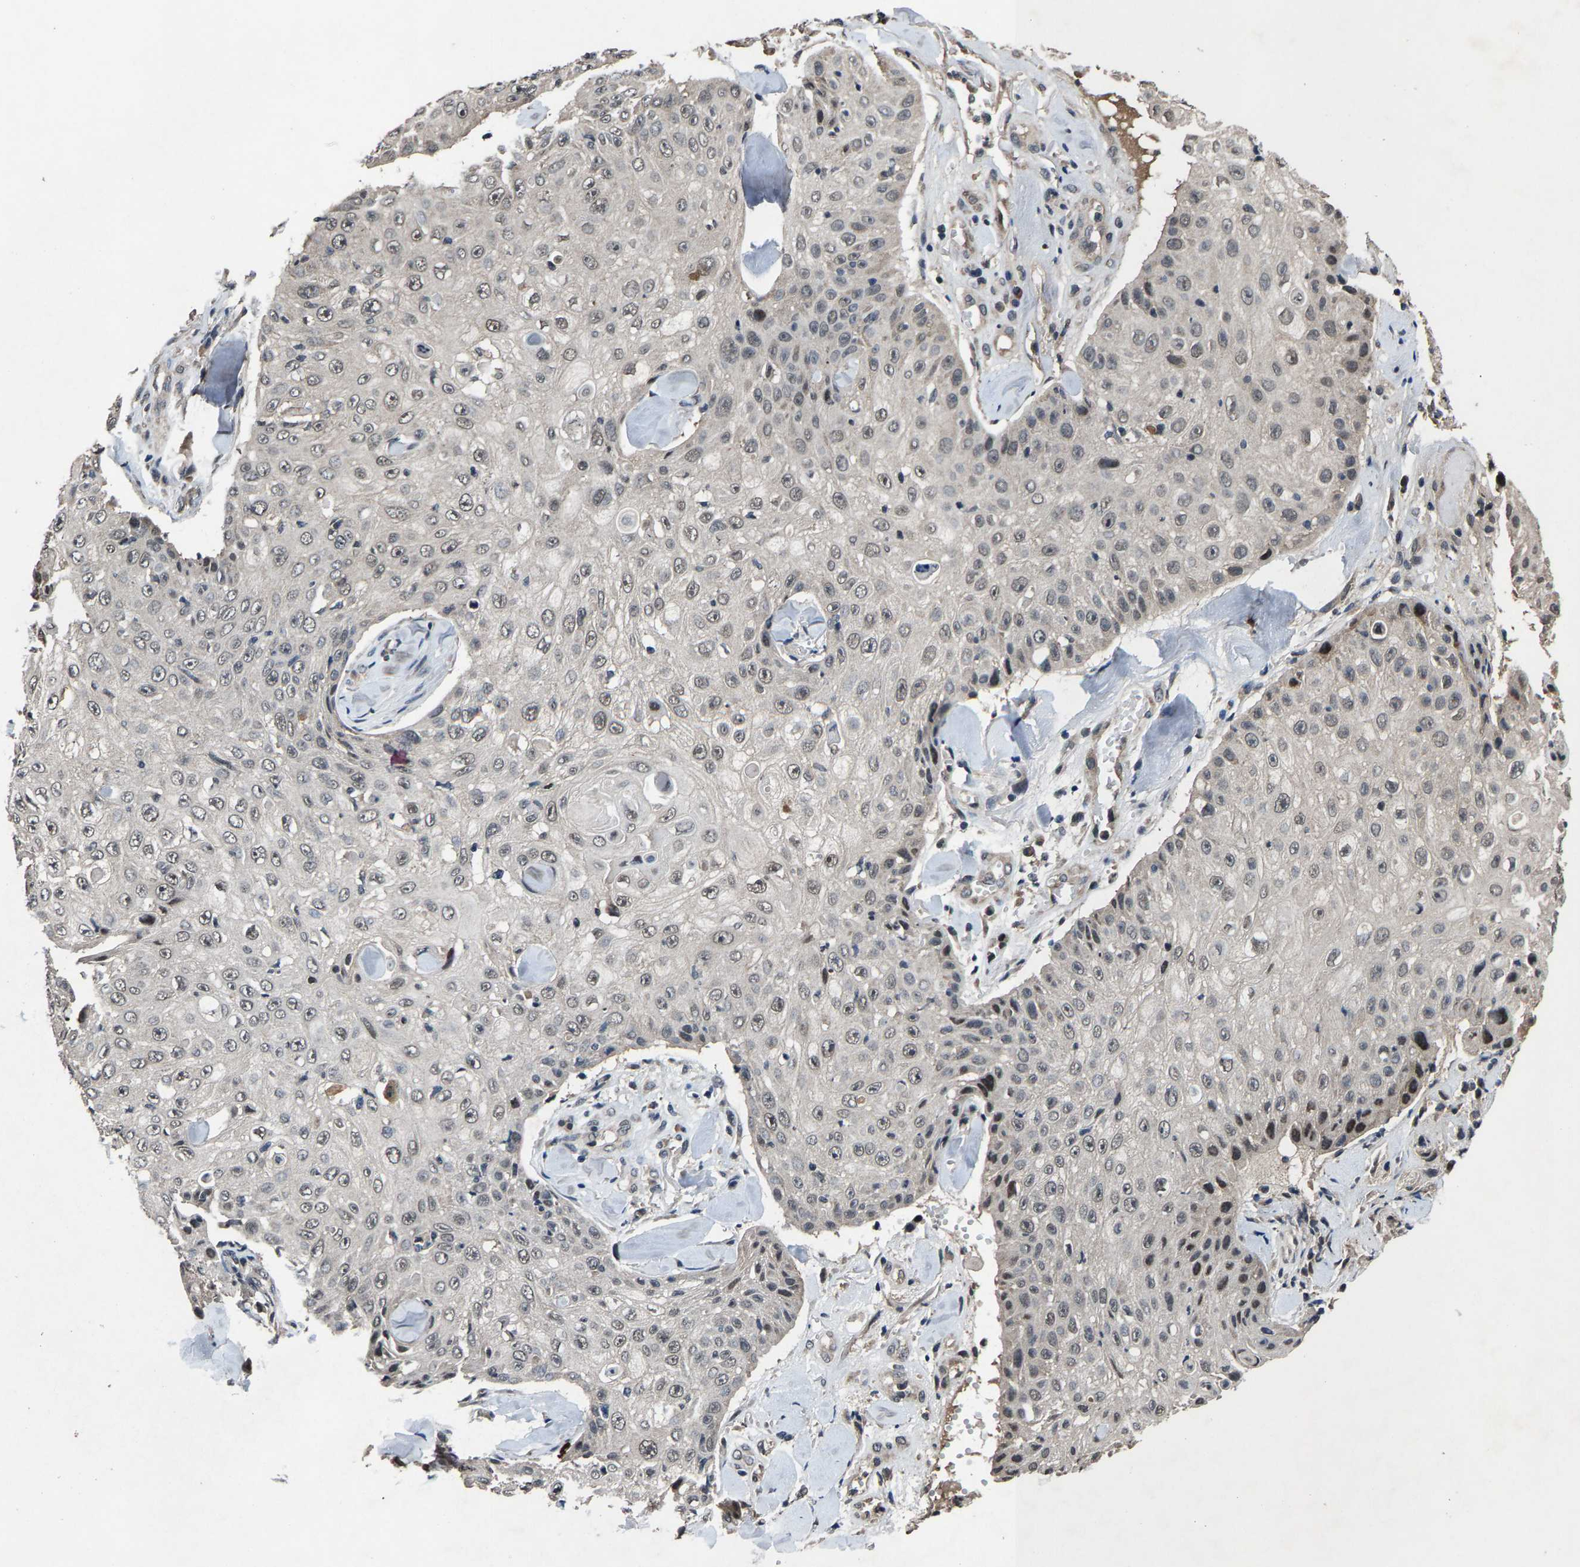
{"staining": {"intensity": "weak", "quantity": "25%-75%", "location": "nuclear"}, "tissue": "skin cancer", "cell_type": "Tumor cells", "image_type": "cancer", "snomed": [{"axis": "morphology", "description": "Squamous cell carcinoma, NOS"}, {"axis": "topography", "description": "Skin"}], "caption": "Human skin cancer (squamous cell carcinoma) stained with a brown dye reveals weak nuclear positive staining in approximately 25%-75% of tumor cells.", "gene": "HUWE1", "patient": {"sex": "male", "age": 86}}